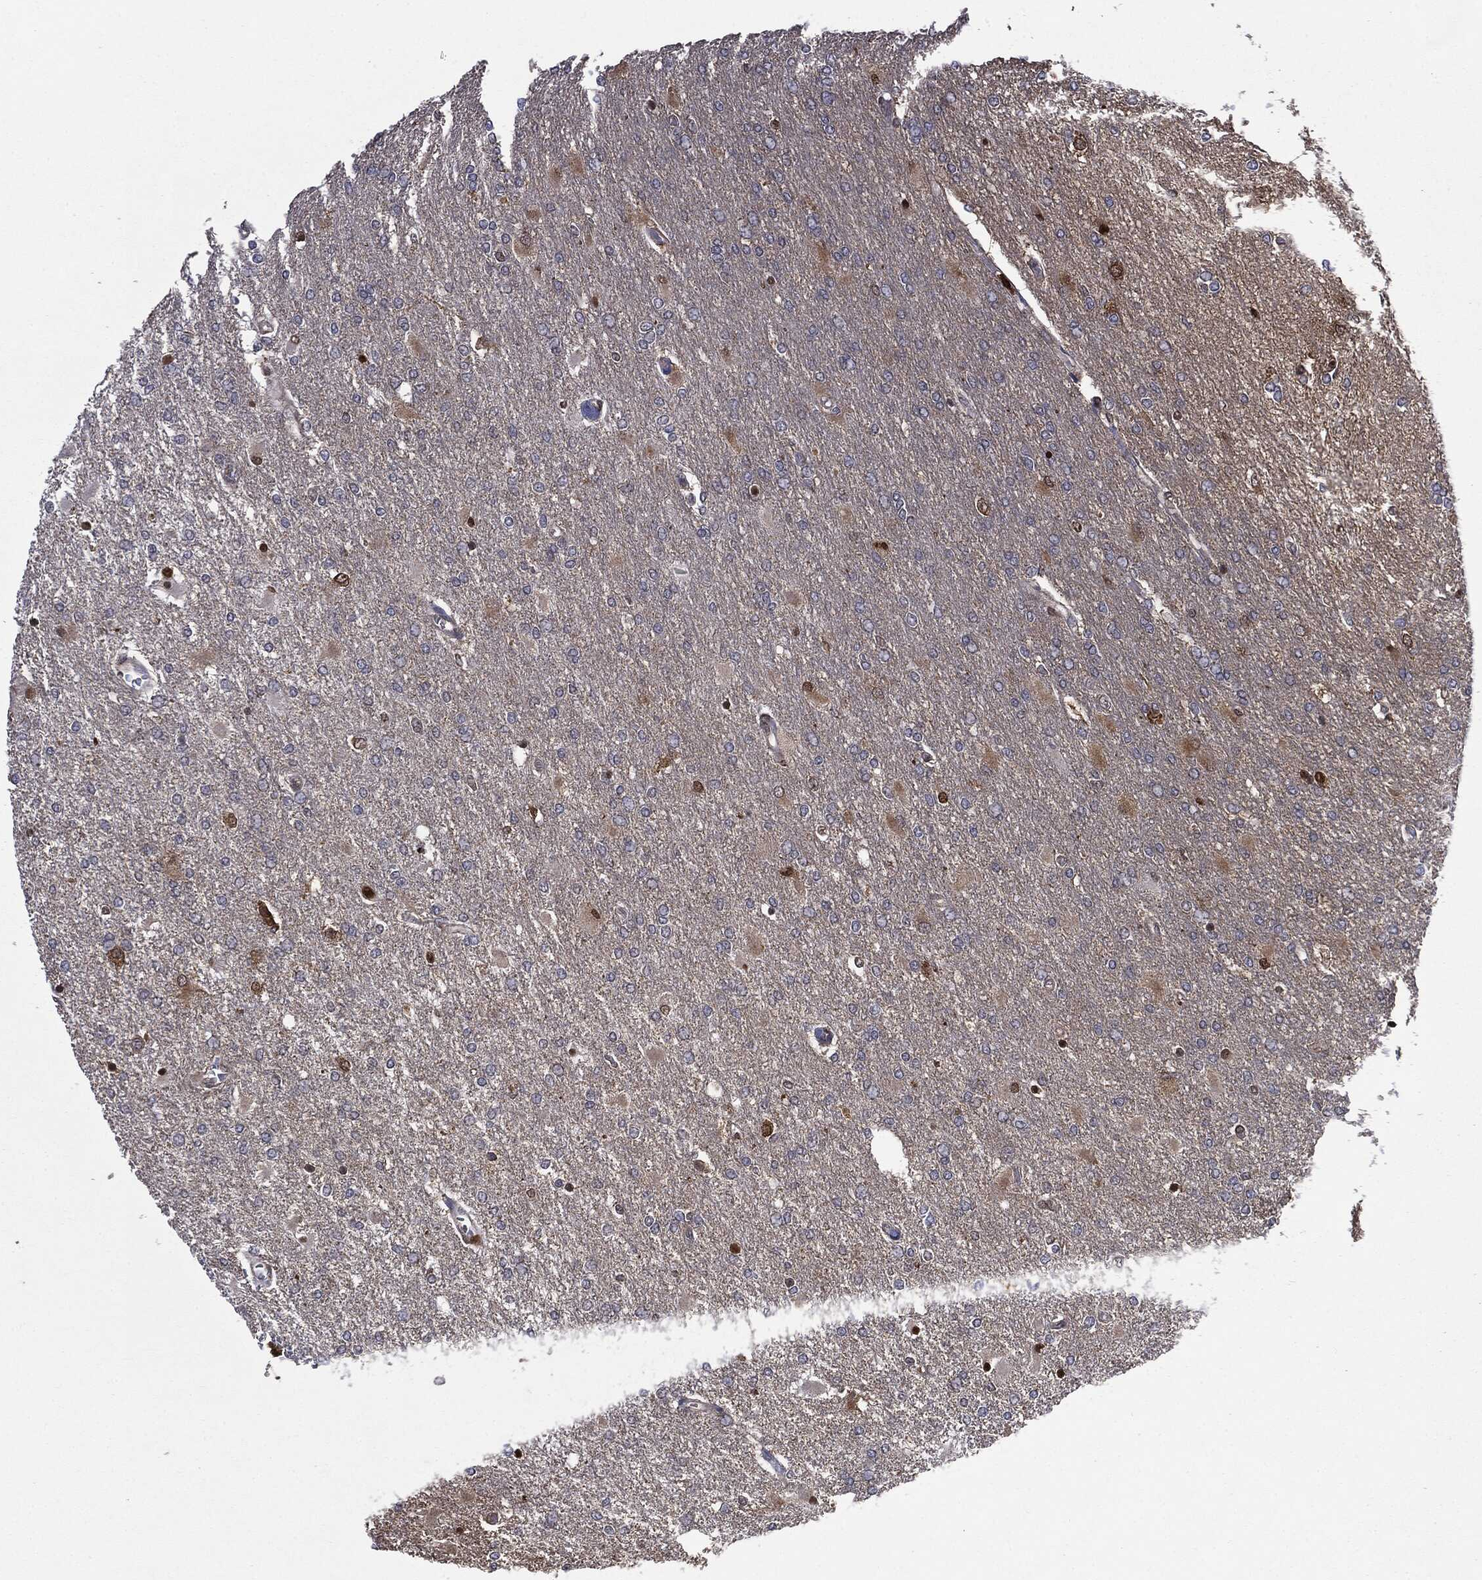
{"staining": {"intensity": "negative", "quantity": "none", "location": "none"}, "tissue": "glioma", "cell_type": "Tumor cells", "image_type": "cancer", "snomed": [{"axis": "morphology", "description": "Glioma, malignant, High grade"}, {"axis": "topography", "description": "Cerebral cortex"}], "caption": "Immunohistochemical staining of high-grade glioma (malignant) demonstrates no significant staining in tumor cells.", "gene": "GPI", "patient": {"sex": "male", "age": 79}}